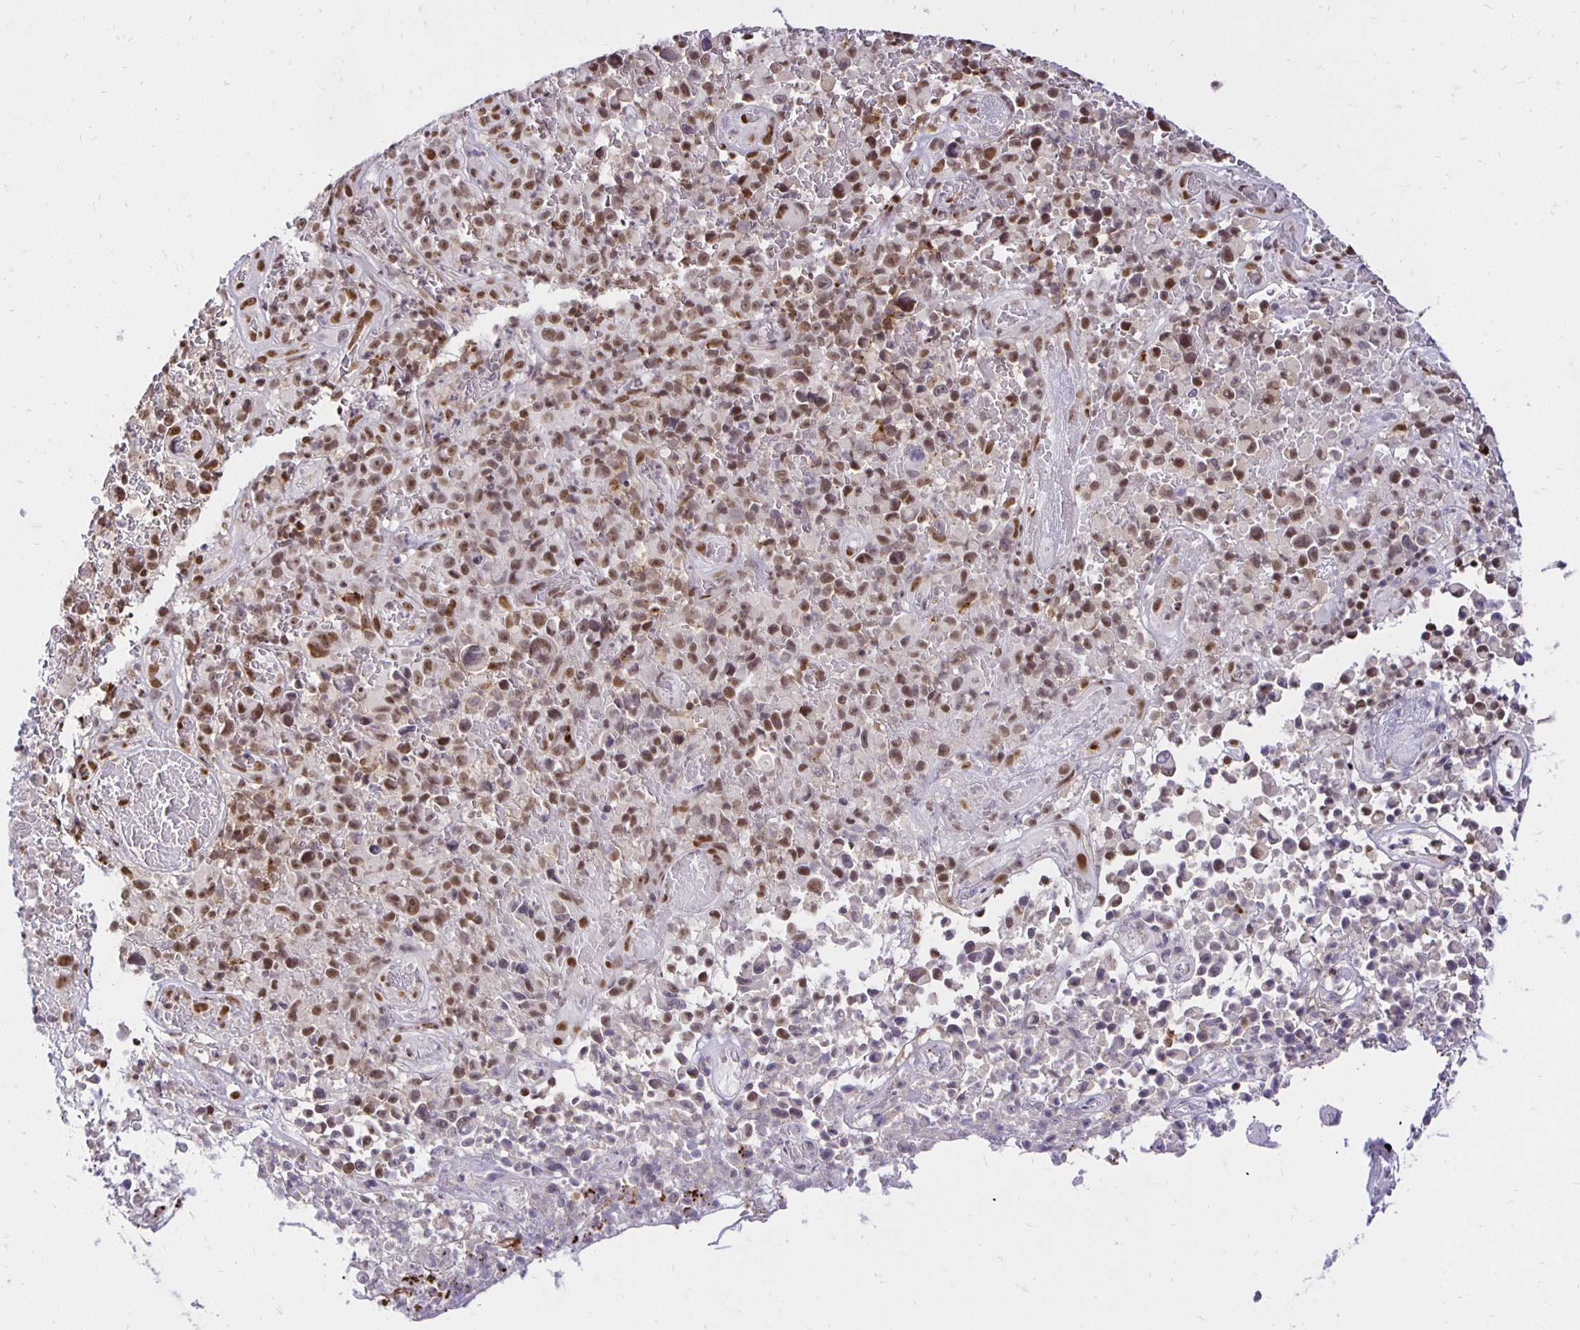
{"staining": {"intensity": "moderate", "quantity": ">75%", "location": "nuclear"}, "tissue": "melanoma", "cell_type": "Tumor cells", "image_type": "cancer", "snomed": [{"axis": "morphology", "description": "Malignant melanoma, NOS"}, {"axis": "topography", "description": "Skin"}], "caption": "Approximately >75% of tumor cells in melanoma exhibit moderate nuclear protein staining as visualized by brown immunohistochemical staining.", "gene": "ZNF579", "patient": {"sex": "female", "age": 82}}